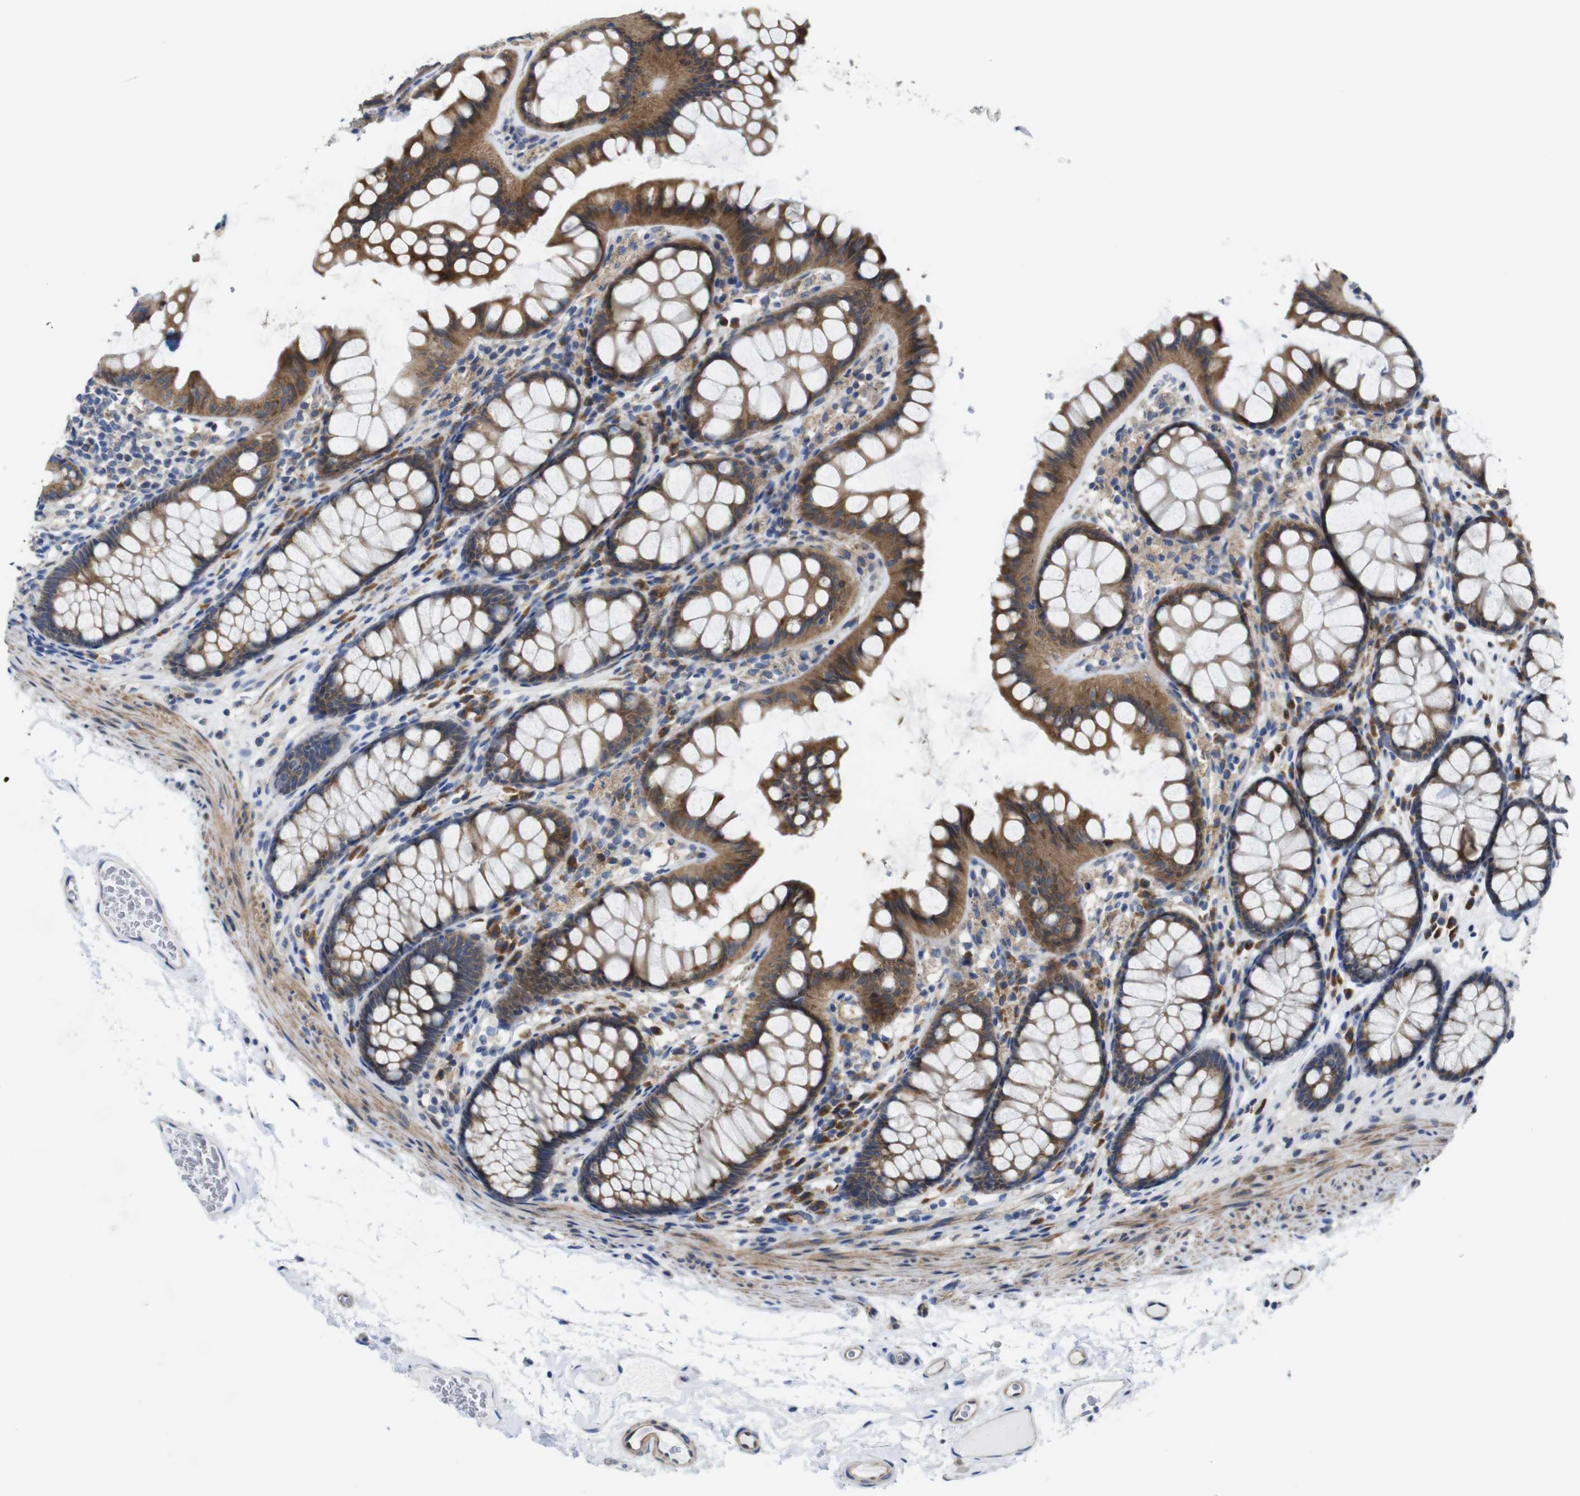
{"staining": {"intensity": "negative", "quantity": "none", "location": "none"}, "tissue": "colon", "cell_type": "Endothelial cells", "image_type": "normal", "snomed": [{"axis": "morphology", "description": "Normal tissue, NOS"}, {"axis": "topography", "description": "Colon"}], "caption": "This micrograph is of normal colon stained with immunohistochemistry to label a protein in brown with the nuclei are counter-stained blue. There is no expression in endothelial cells. (DAB immunohistochemistry (IHC) visualized using brightfield microscopy, high magnification).", "gene": "DDRGK1", "patient": {"sex": "female", "age": 55}}